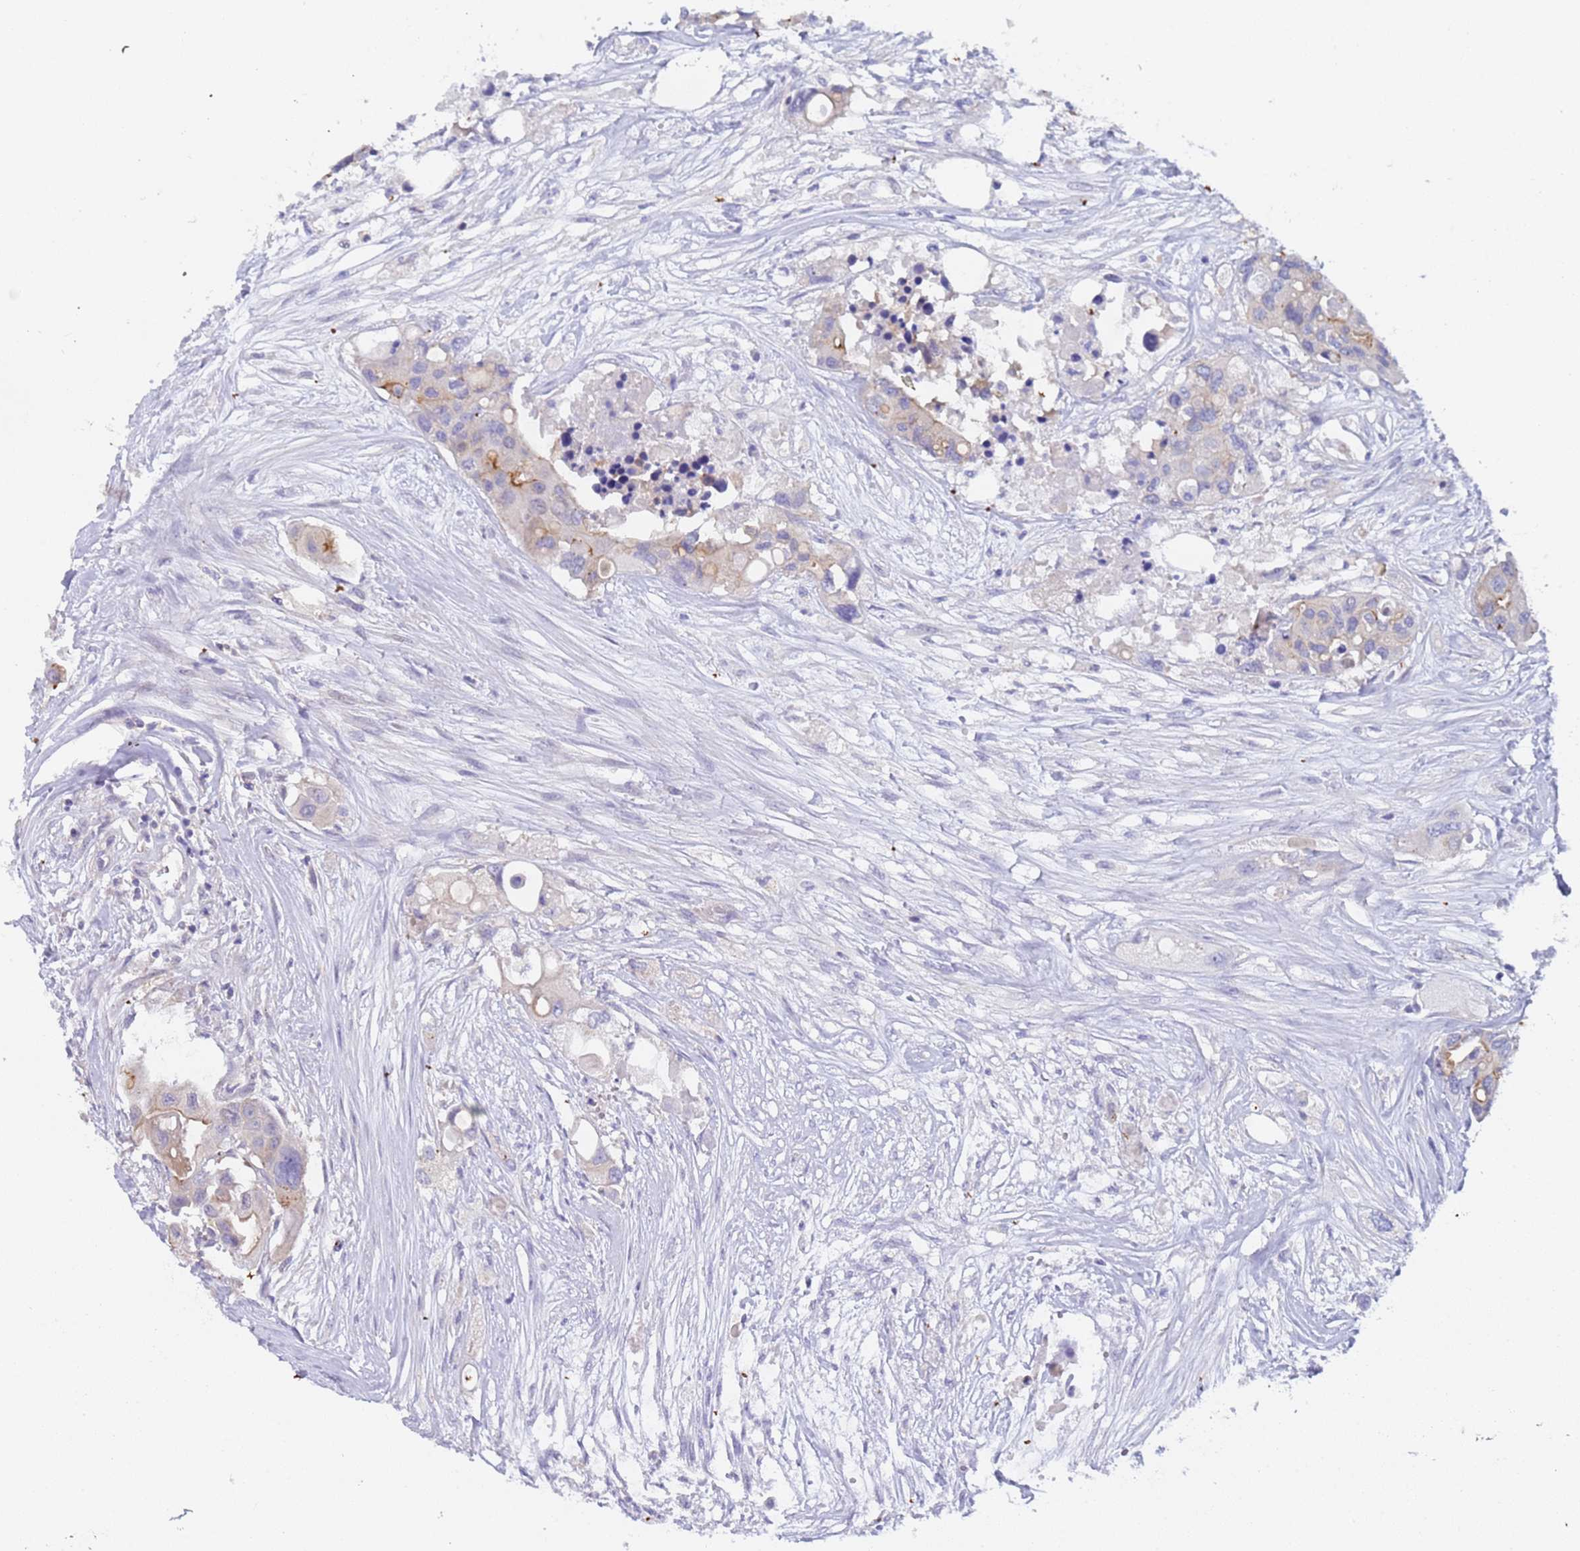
{"staining": {"intensity": "moderate", "quantity": "25%-75%", "location": "cytoplasmic/membranous"}, "tissue": "colorectal cancer", "cell_type": "Tumor cells", "image_type": "cancer", "snomed": [{"axis": "morphology", "description": "Adenocarcinoma, NOS"}, {"axis": "topography", "description": "Colon"}], "caption": "Adenocarcinoma (colorectal) stained for a protein (brown) displays moderate cytoplasmic/membranous positive positivity in about 25%-75% of tumor cells.", "gene": "CAPN7", "patient": {"sex": "male", "age": 77}}